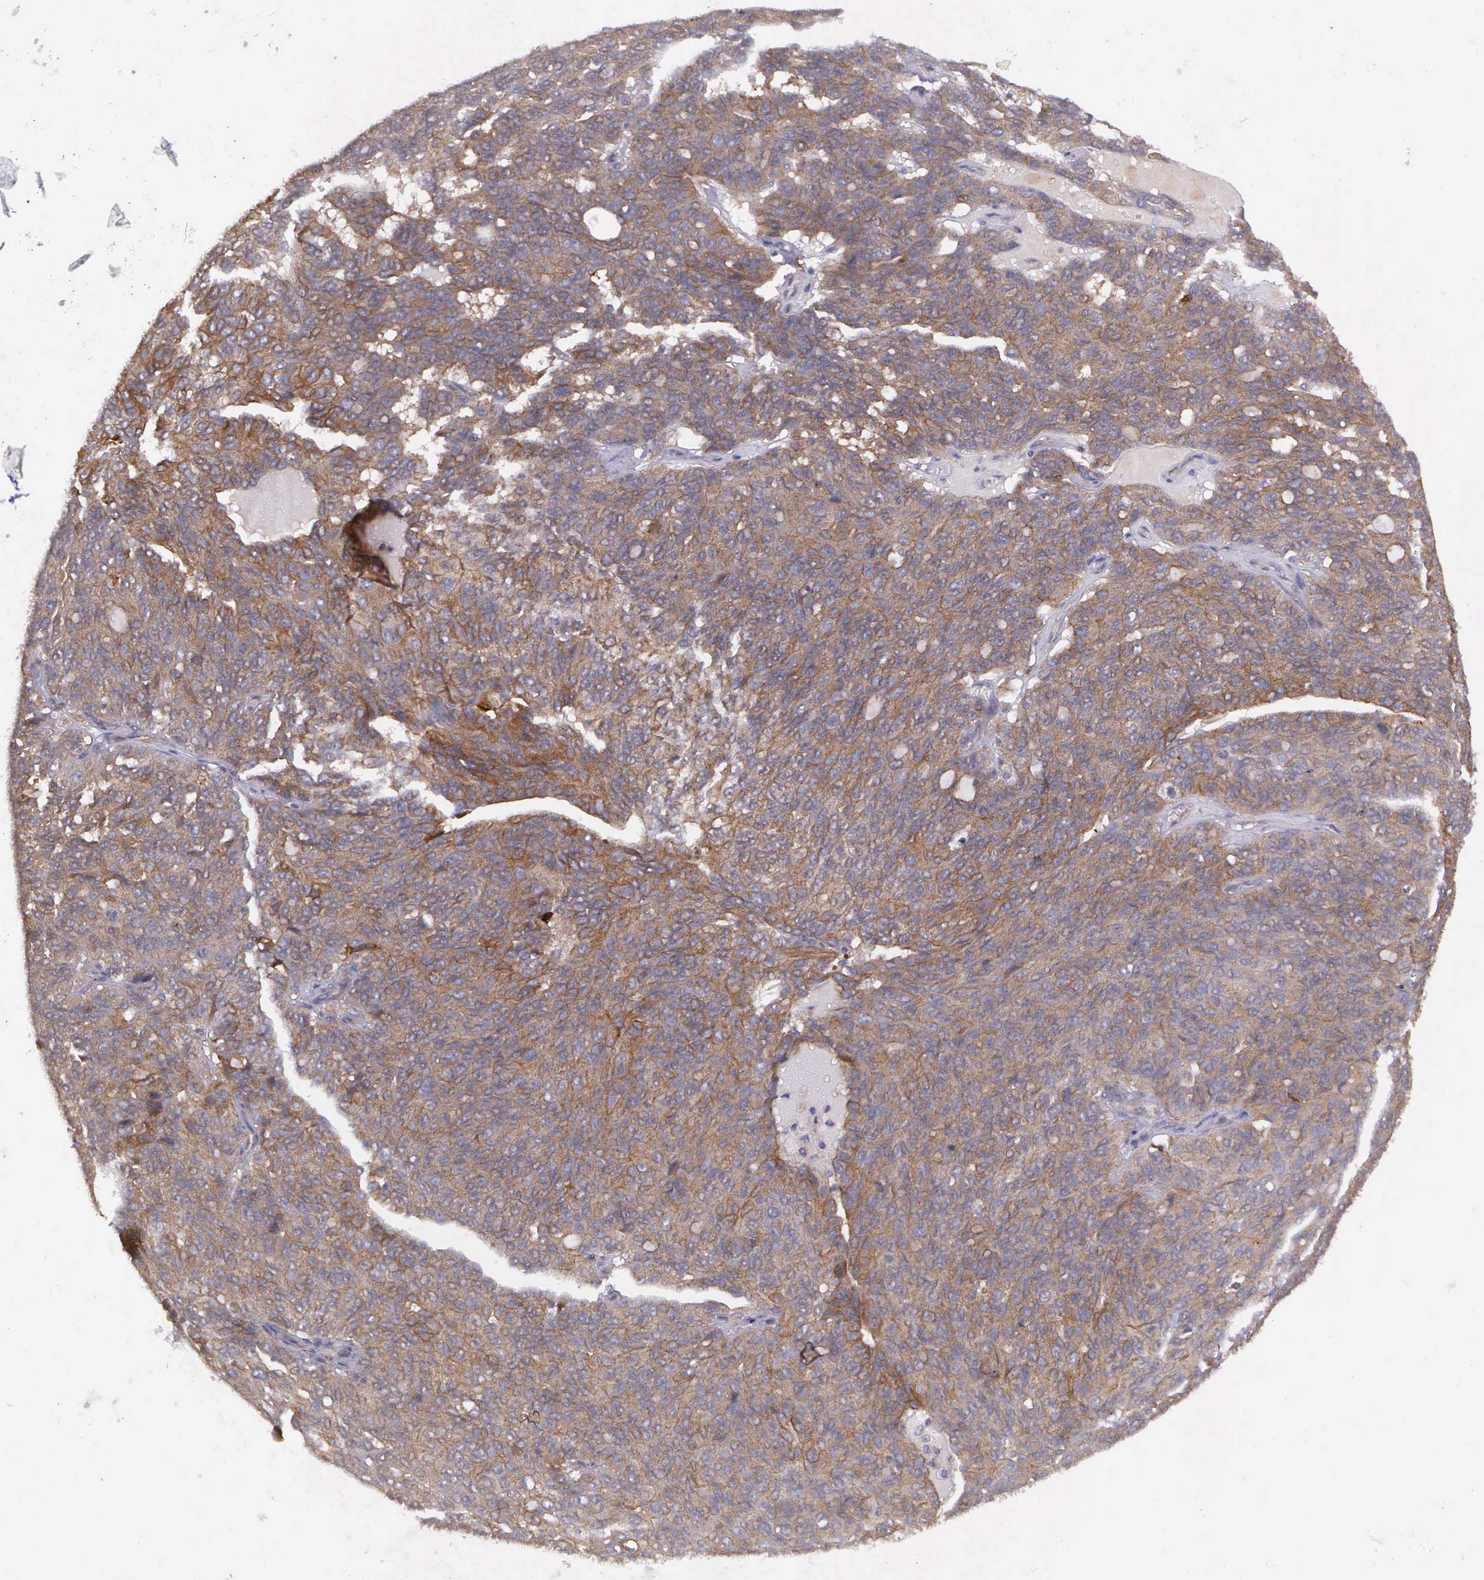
{"staining": {"intensity": "moderate", "quantity": ">75%", "location": "cytoplasmic/membranous"}, "tissue": "ovarian cancer", "cell_type": "Tumor cells", "image_type": "cancer", "snomed": [{"axis": "morphology", "description": "Carcinoma, endometroid"}, {"axis": "topography", "description": "Ovary"}], "caption": "This is an image of immunohistochemistry (IHC) staining of ovarian cancer (endometroid carcinoma), which shows moderate staining in the cytoplasmic/membranous of tumor cells.", "gene": "PRICKLE3", "patient": {"sex": "female", "age": 60}}